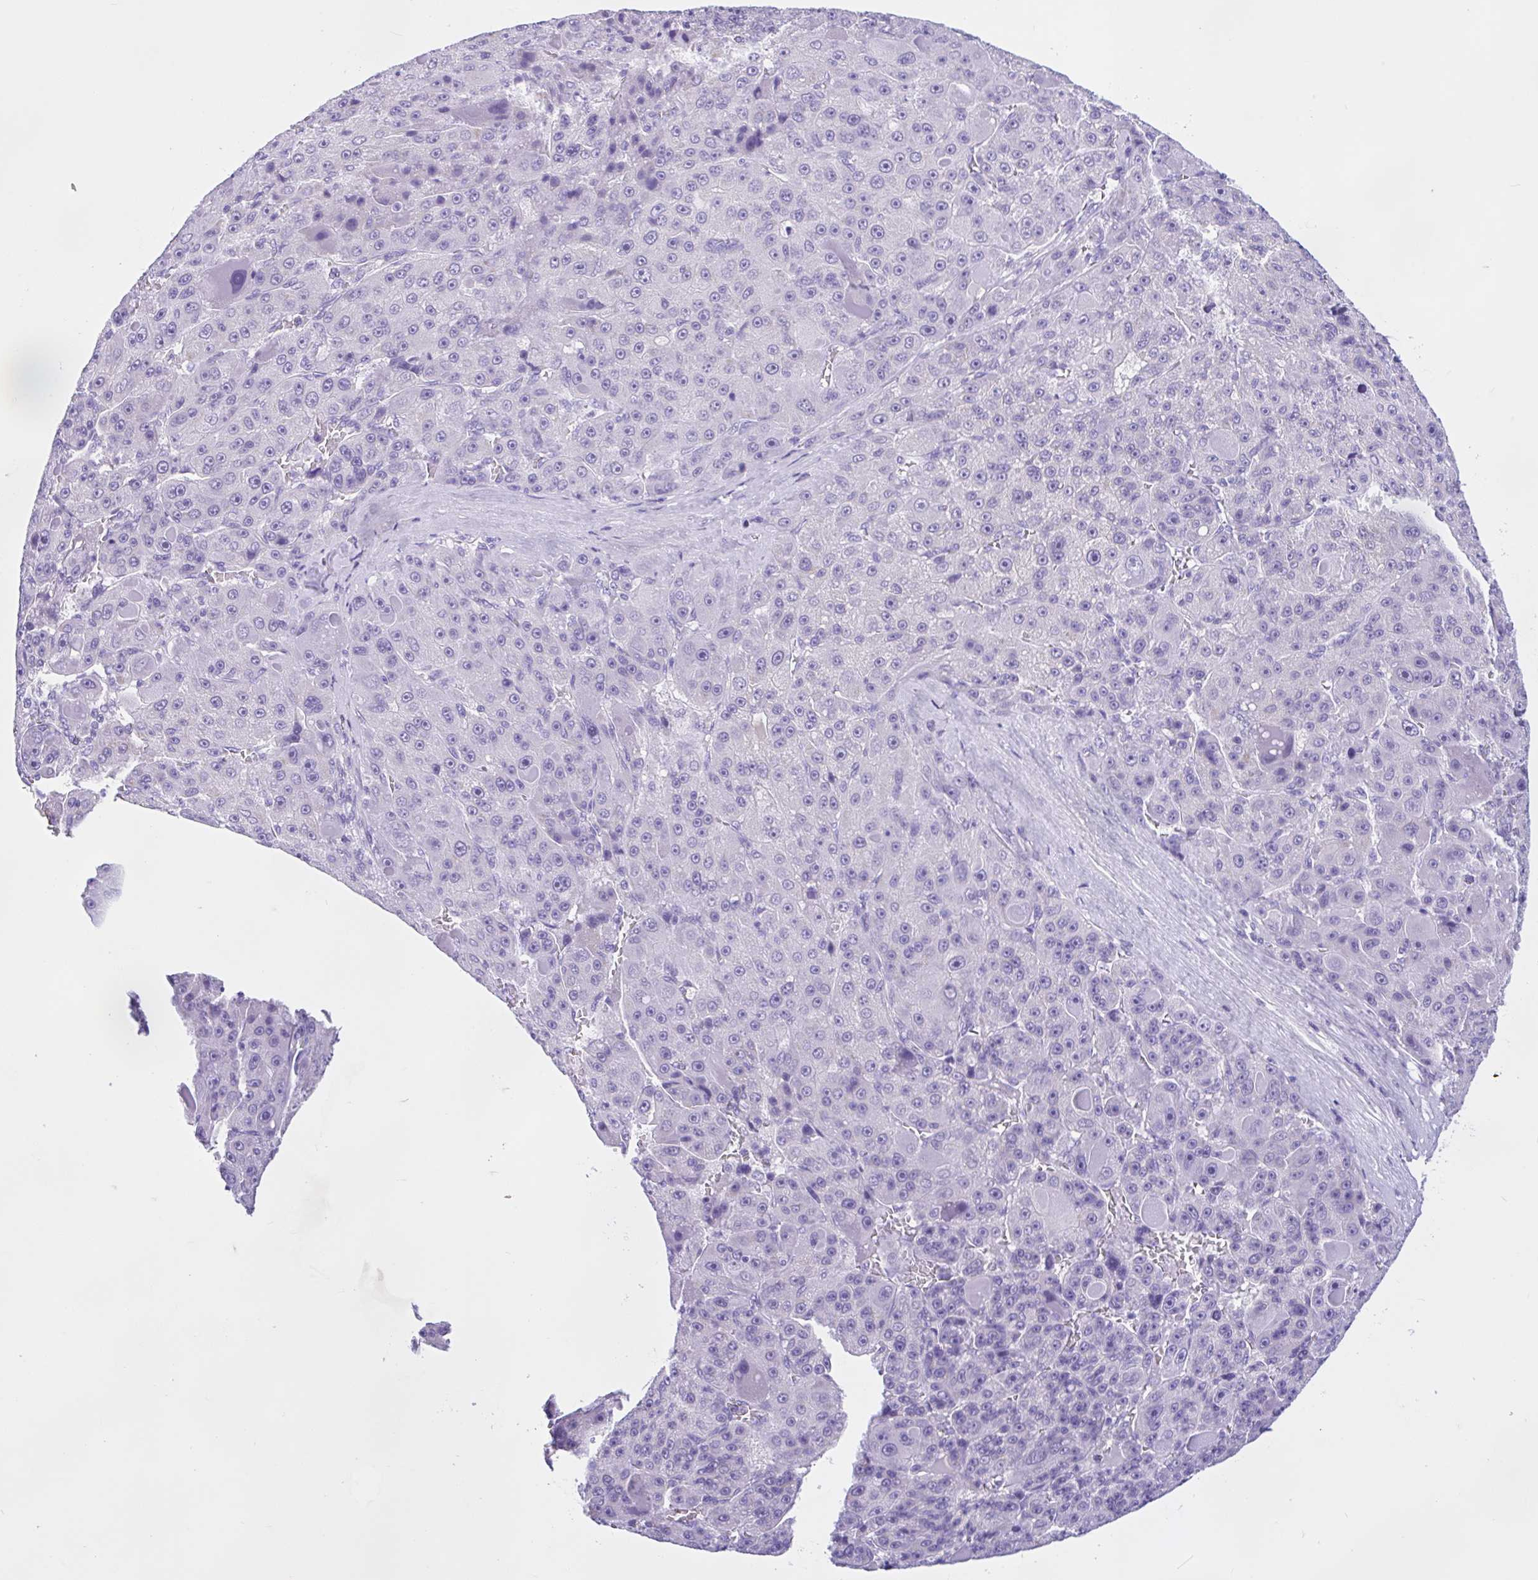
{"staining": {"intensity": "negative", "quantity": "none", "location": "none"}, "tissue": "liver cancer", "cell_type": "Tumor cells", "image_type": "cancer", "snomed": [{"axis": "morphology", "description": "Carcinoma, Hepatocellular, NOS"}, {"axis": "topography", "description": "Liver"}], "caption": "Histopathology image shows no significant protein positivity in tumor cells of liver hepatocellular carcinoma.", "gene": "ZNF319", "patient": {"sex": "male", "age": 76}}